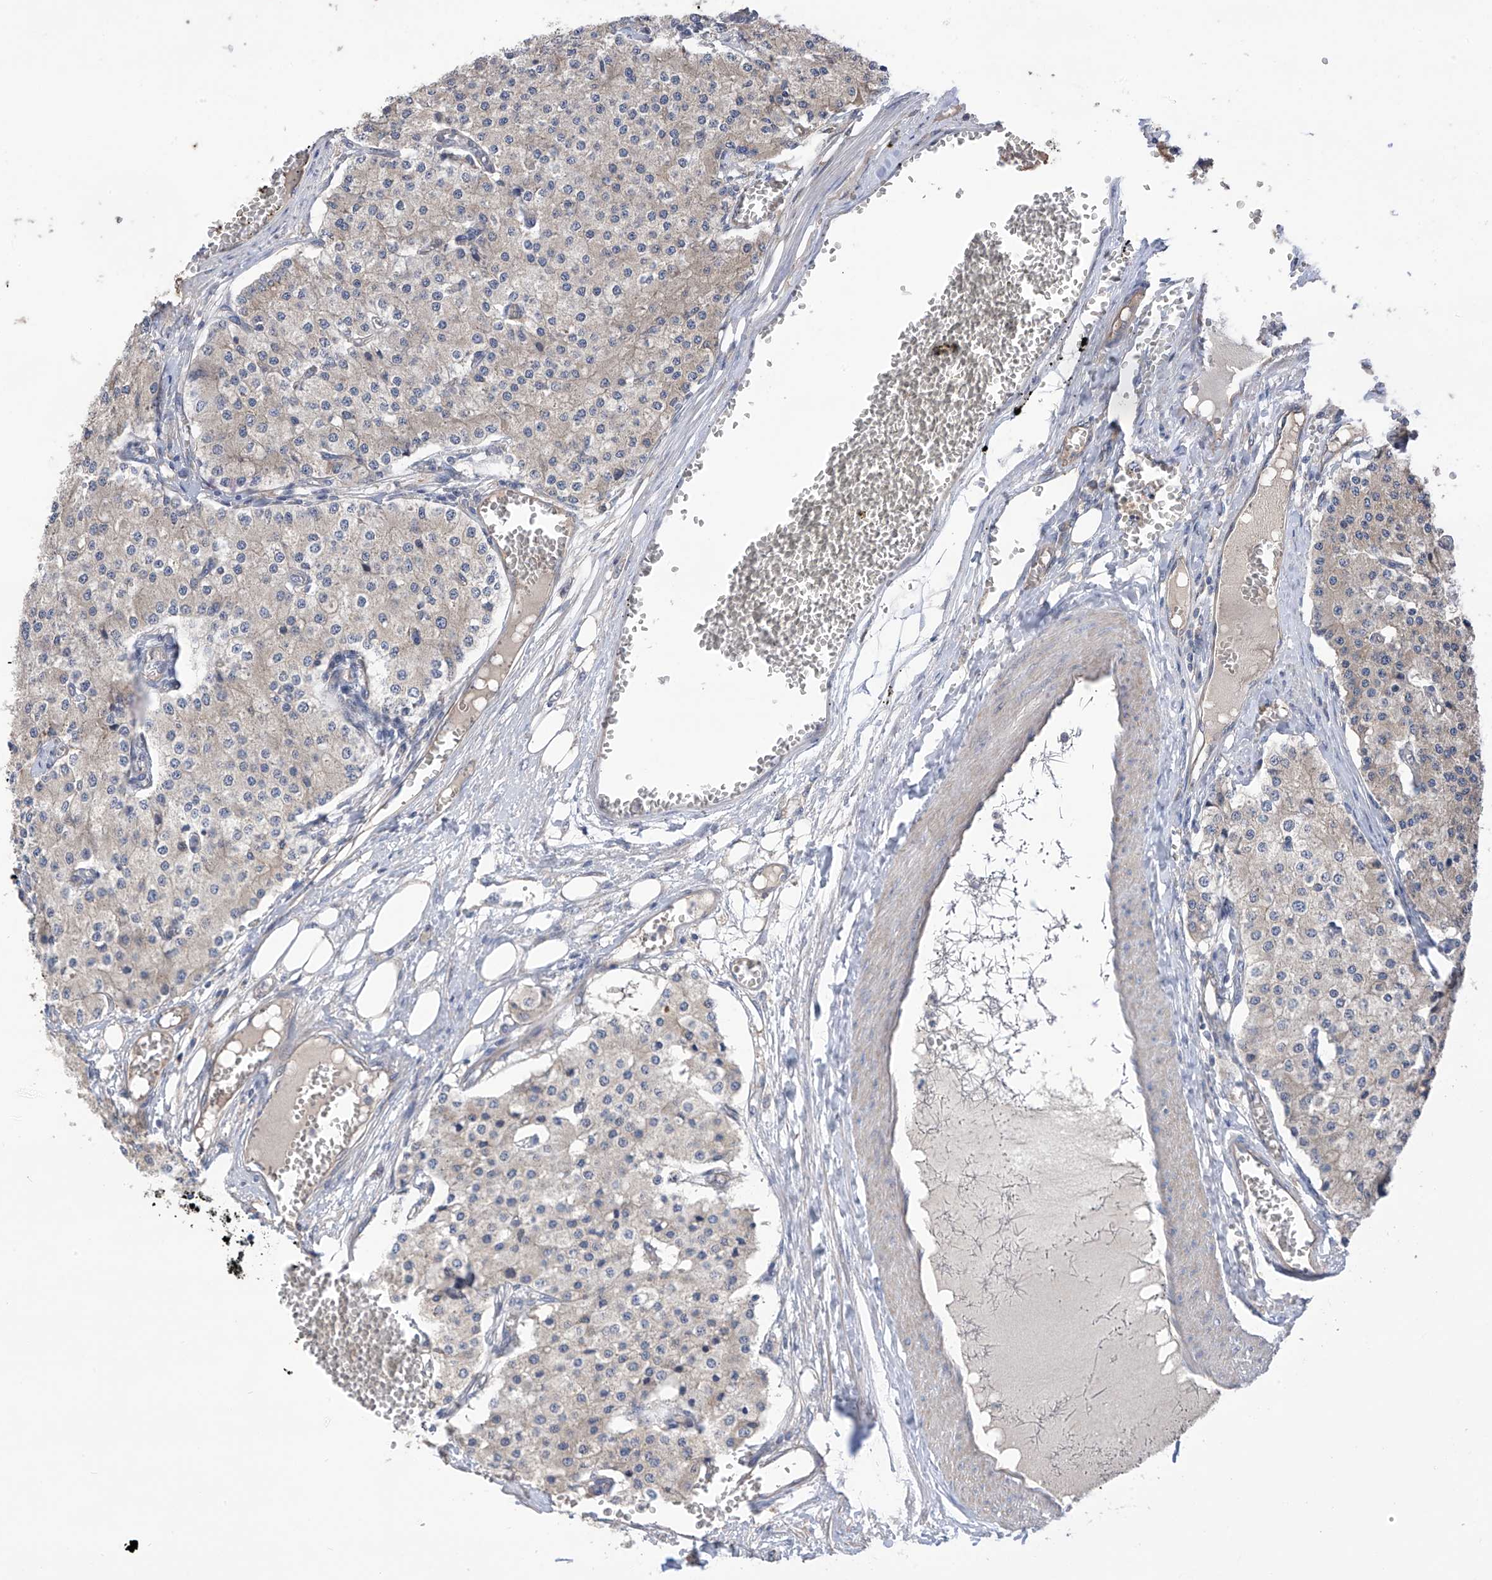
{"staining": {"intensity": "weak", "quantity": "<25%", "location": "cytoplasmic/membranous"}, "tissue": "carcinoid", "cell_type": "Tumor cells", "image_type": "cancer", "snomed": [{"axis": "morphology", "description": "Carcinoid, malignant, NOS"}, {"axis": "topography", "description": "Colon"}], "caption": "A micrograph of human carcinoid is negative for staining in tumor cells.", "gene": "PHACTR4", "patient": {"sex": "female", "age": 52}}